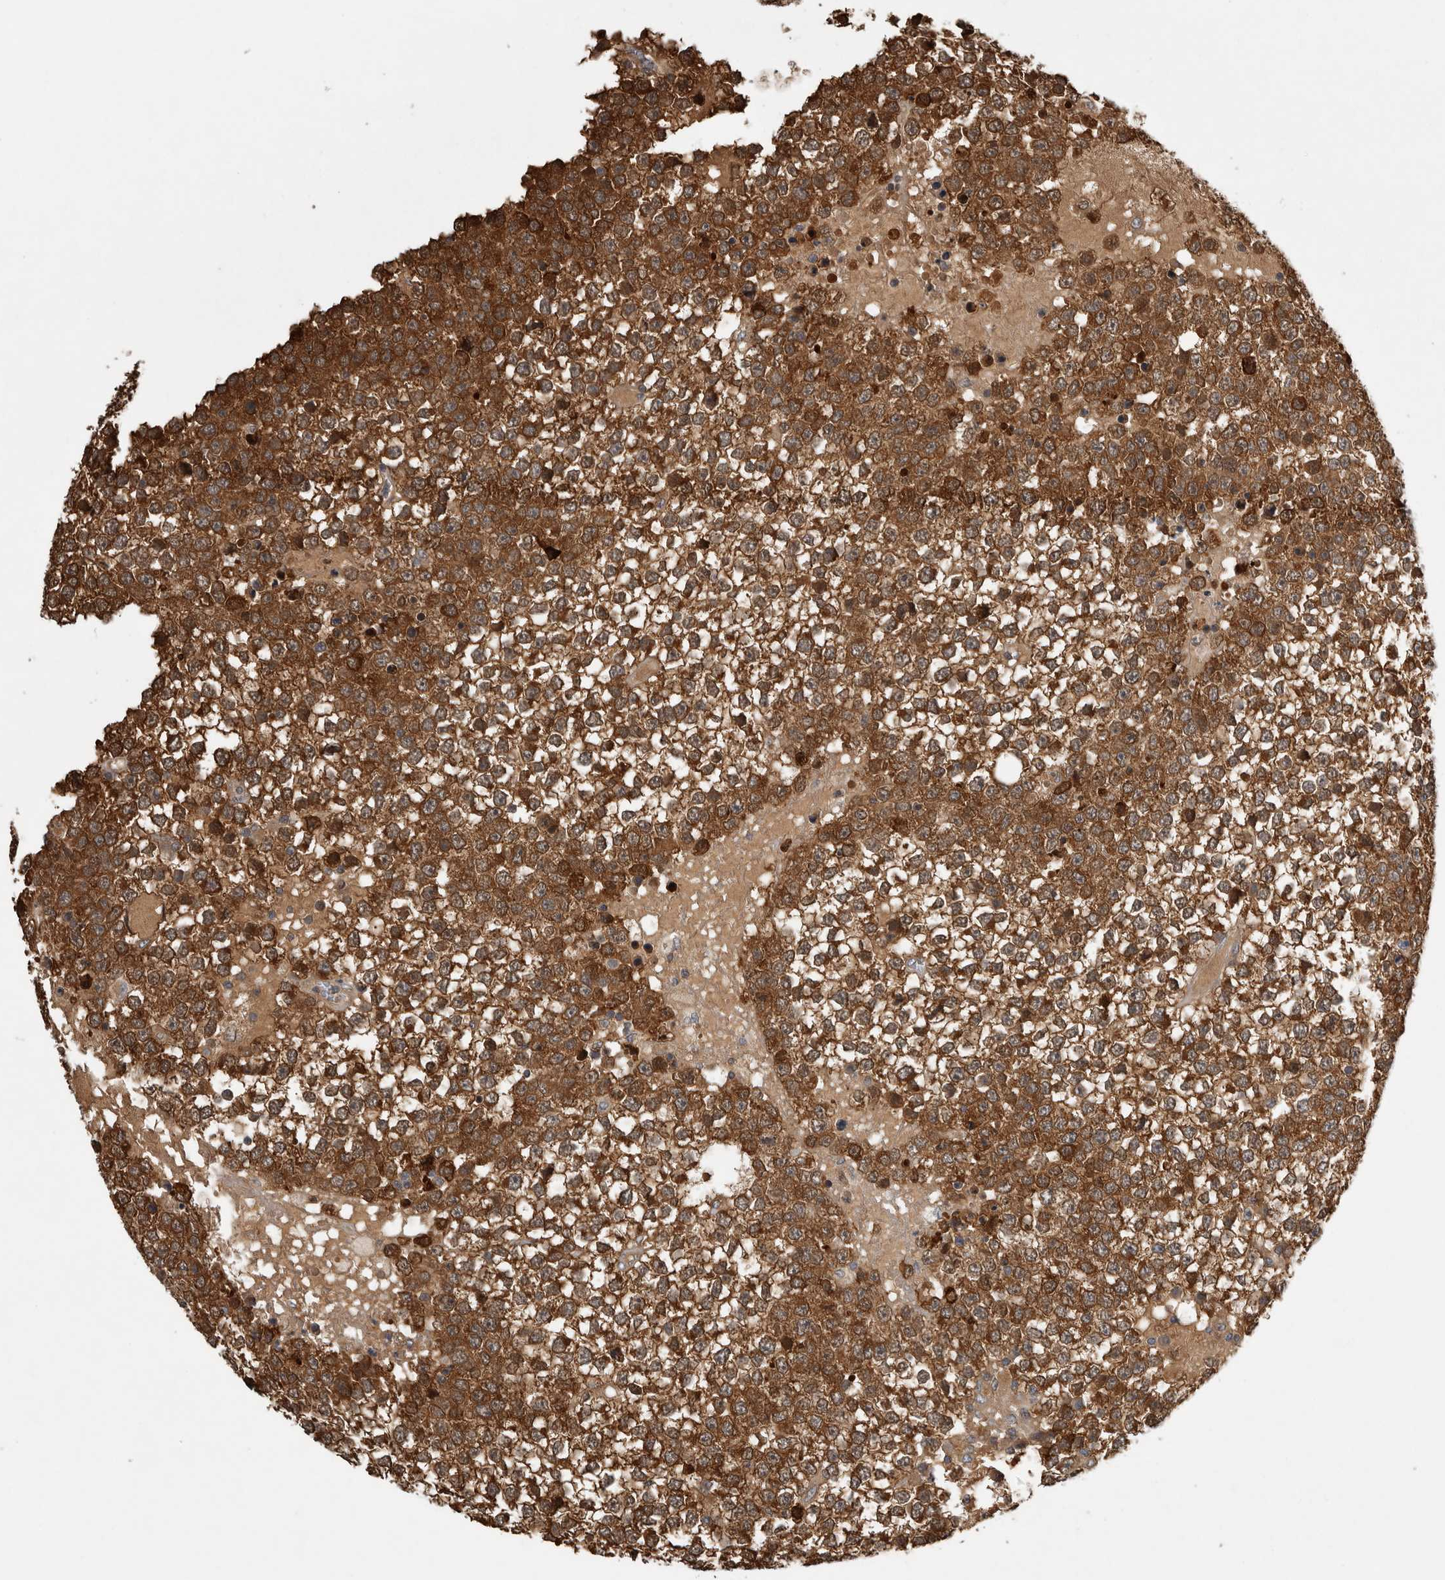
{"staining": {"intensity": "strong", "quantity": ">75%", "location": "cytoplasmic/membranous"}, "tissue": "testis cancer", "cell_type": "Tumor cells", "image_type": "cancer", "snomed": [{"axis": "morphology", "description": "Seminoma, NOS"}, {"axis": "topography", "description": "Testis"}], "caption": "DAB (3,3'-diaminobenzidine) immunohistochemical staining of human testis cancer exhibits strong cytoplasmic/membranous protein staining in about >75% of tumor cells.", "gene": "TRMT61B", "patient": {"sex": "male", "age": 65}}